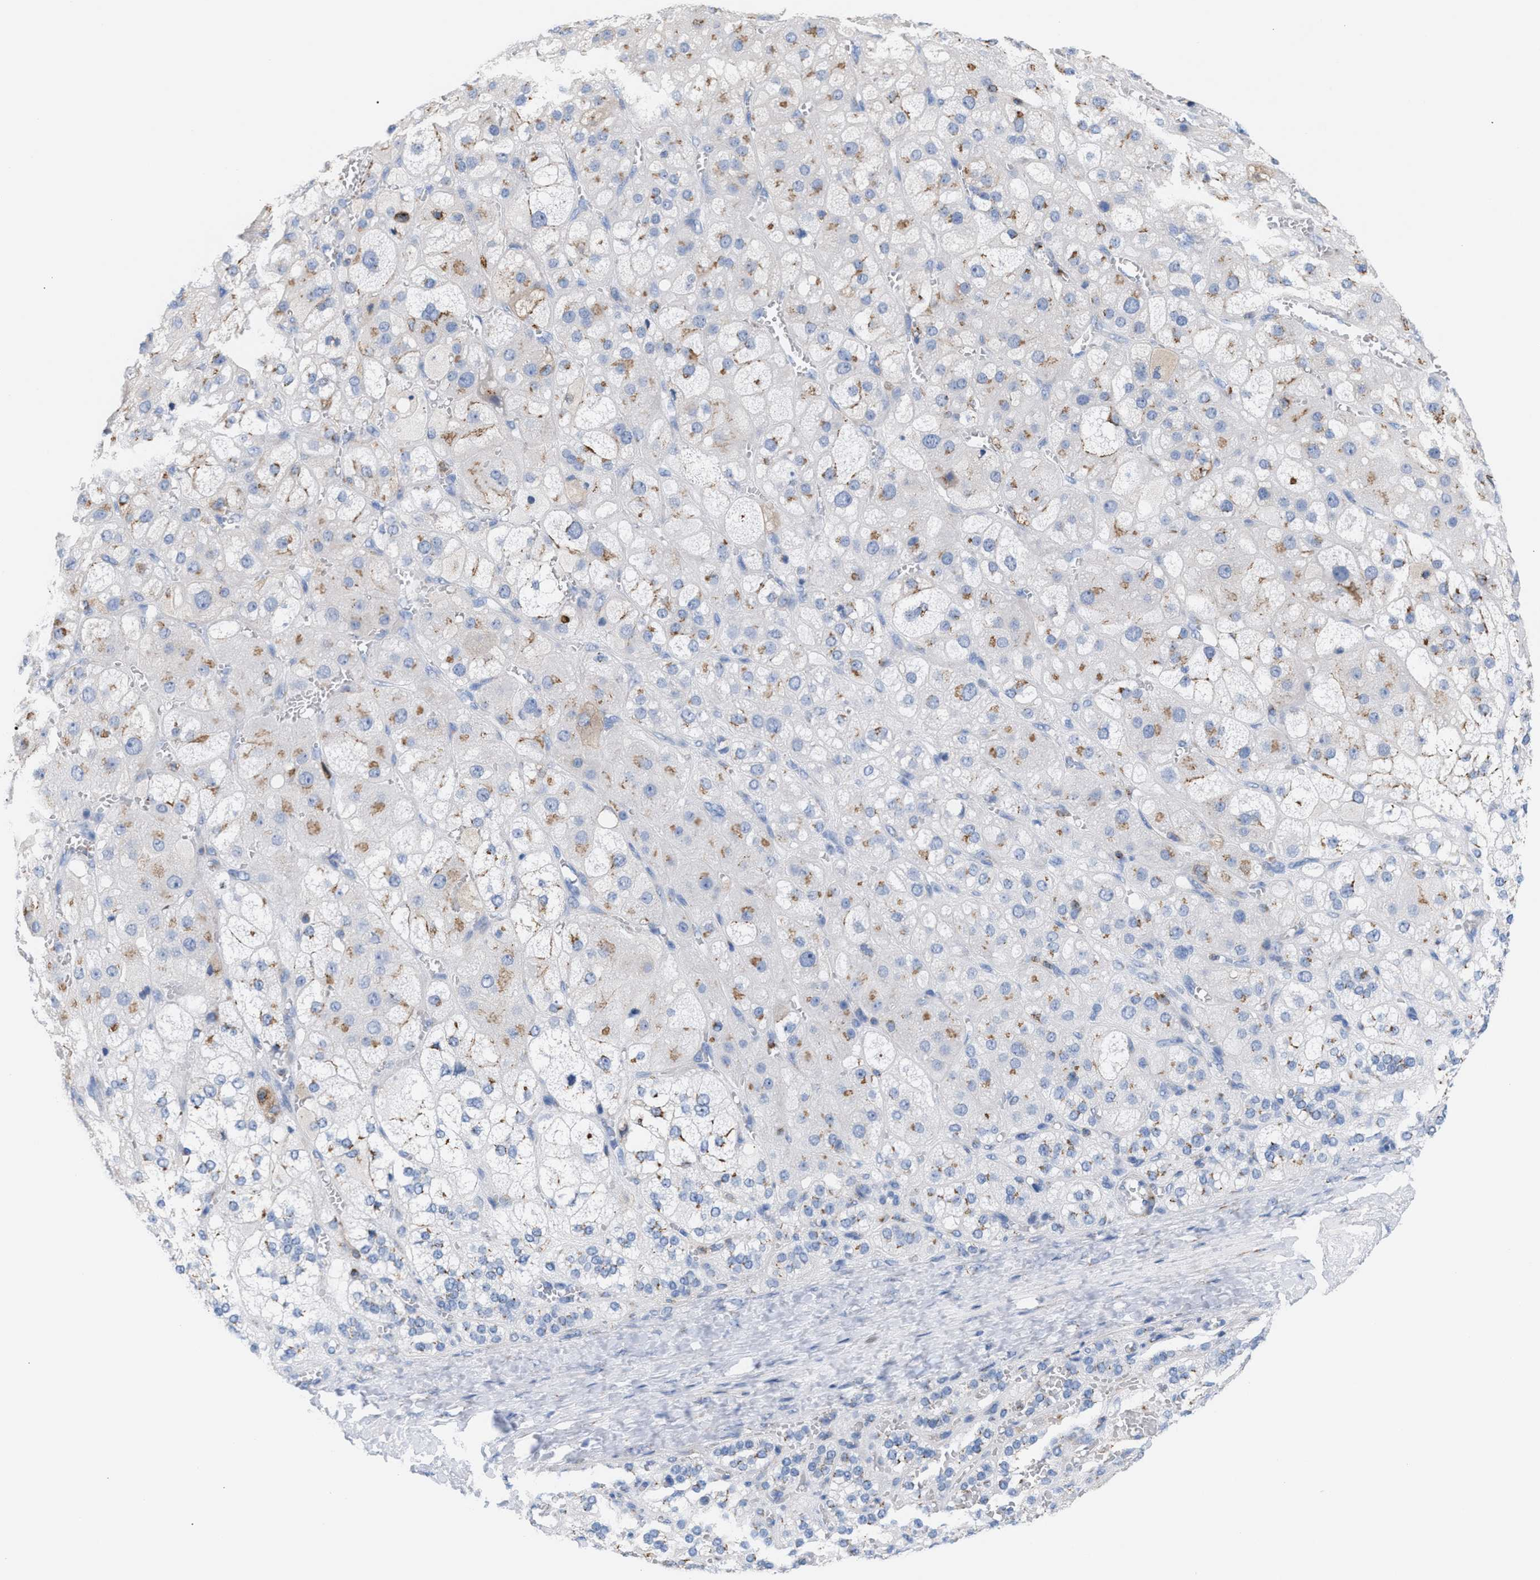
{"staining": {"intensity": "moderate", "quantity": "25%-75%", "location": "cytoplasmic/membranous"}, "tissue": "adrenal gland", "cell_type": "Glandular cells", "image_type": "normal", "snomed": [{"axis": "morphology", "description": "Normal tissue, NOS"}, {"axis": "topography", "description": "Adrenal gland"}], "caption": "This is a photomicrograph of immunohistochemistry staining of normal adrenal gland, which shows moderate expression in the cytoplasmic/membranous of glandular cells.", "gene": "TACC3", "patient": {"sex": "female", "age": 47}}